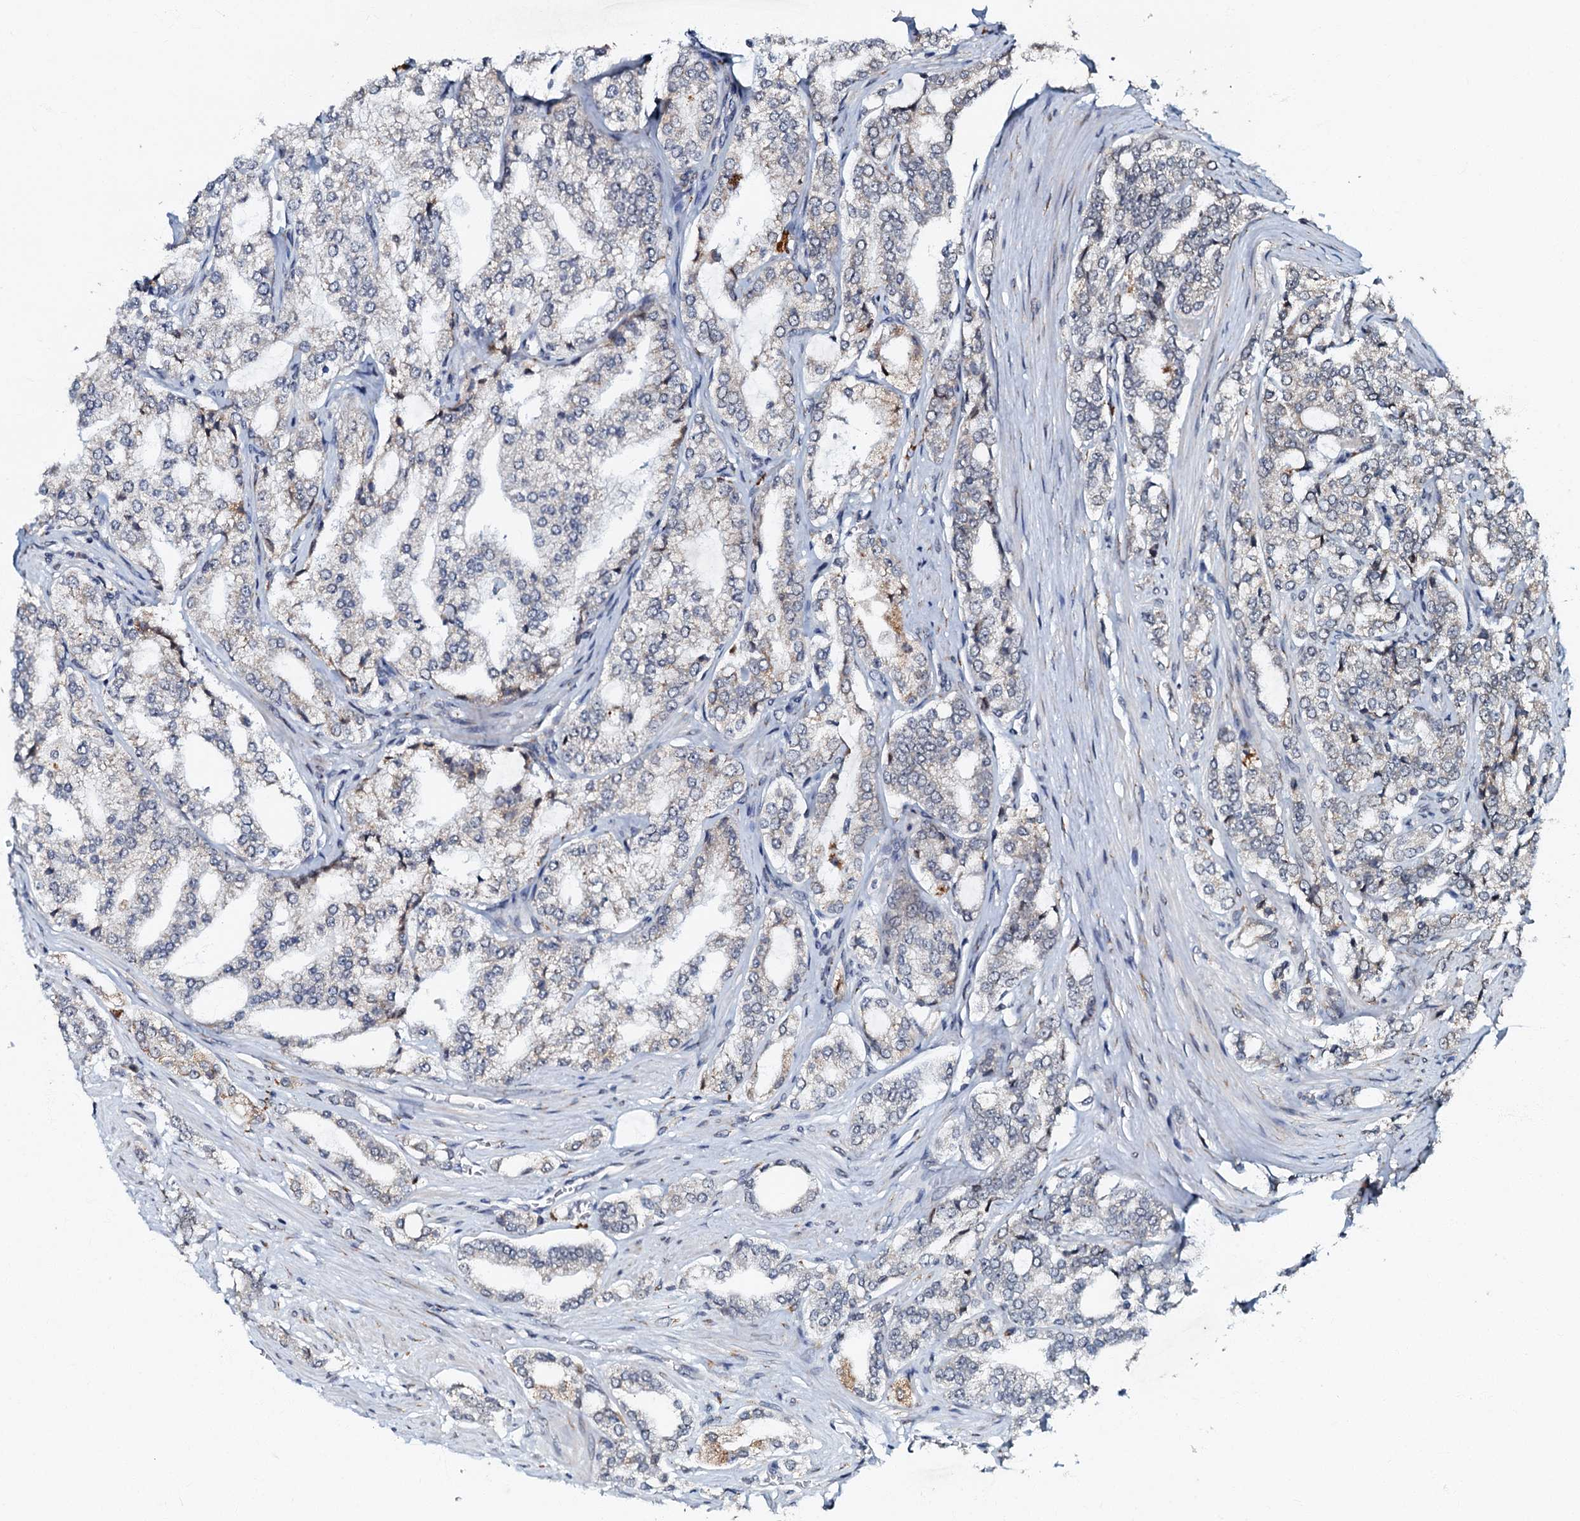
{"staining": {"intensity": "weak", "quantity": "25%-75%", "location": "cytoplasmic/membranous"}, "tissue": "prostate cancer", "cell_type": "Tumor cells", "image_type": "cancer", "snomed": [{"axis": "morphology", "description": "Adenocarcinoma, High grade"}, {"axis": "topography", "description": "Prostate"}], "caption": "The histopathology image demonstrates immunohistochemical staining of prostate adenocarcinoma (high-grade). There is weak cytoplasmic/membranous staining is present in approximately 25%-75% of tumor cells. The staining was performed using DAB (3,3'-diaminobenzidine), with brown indicating positive protein expression. Nuclei are stained blue with hematoxylin.", "gene": "C18orf32", "patient": {"sex": "male", "age": 64}}